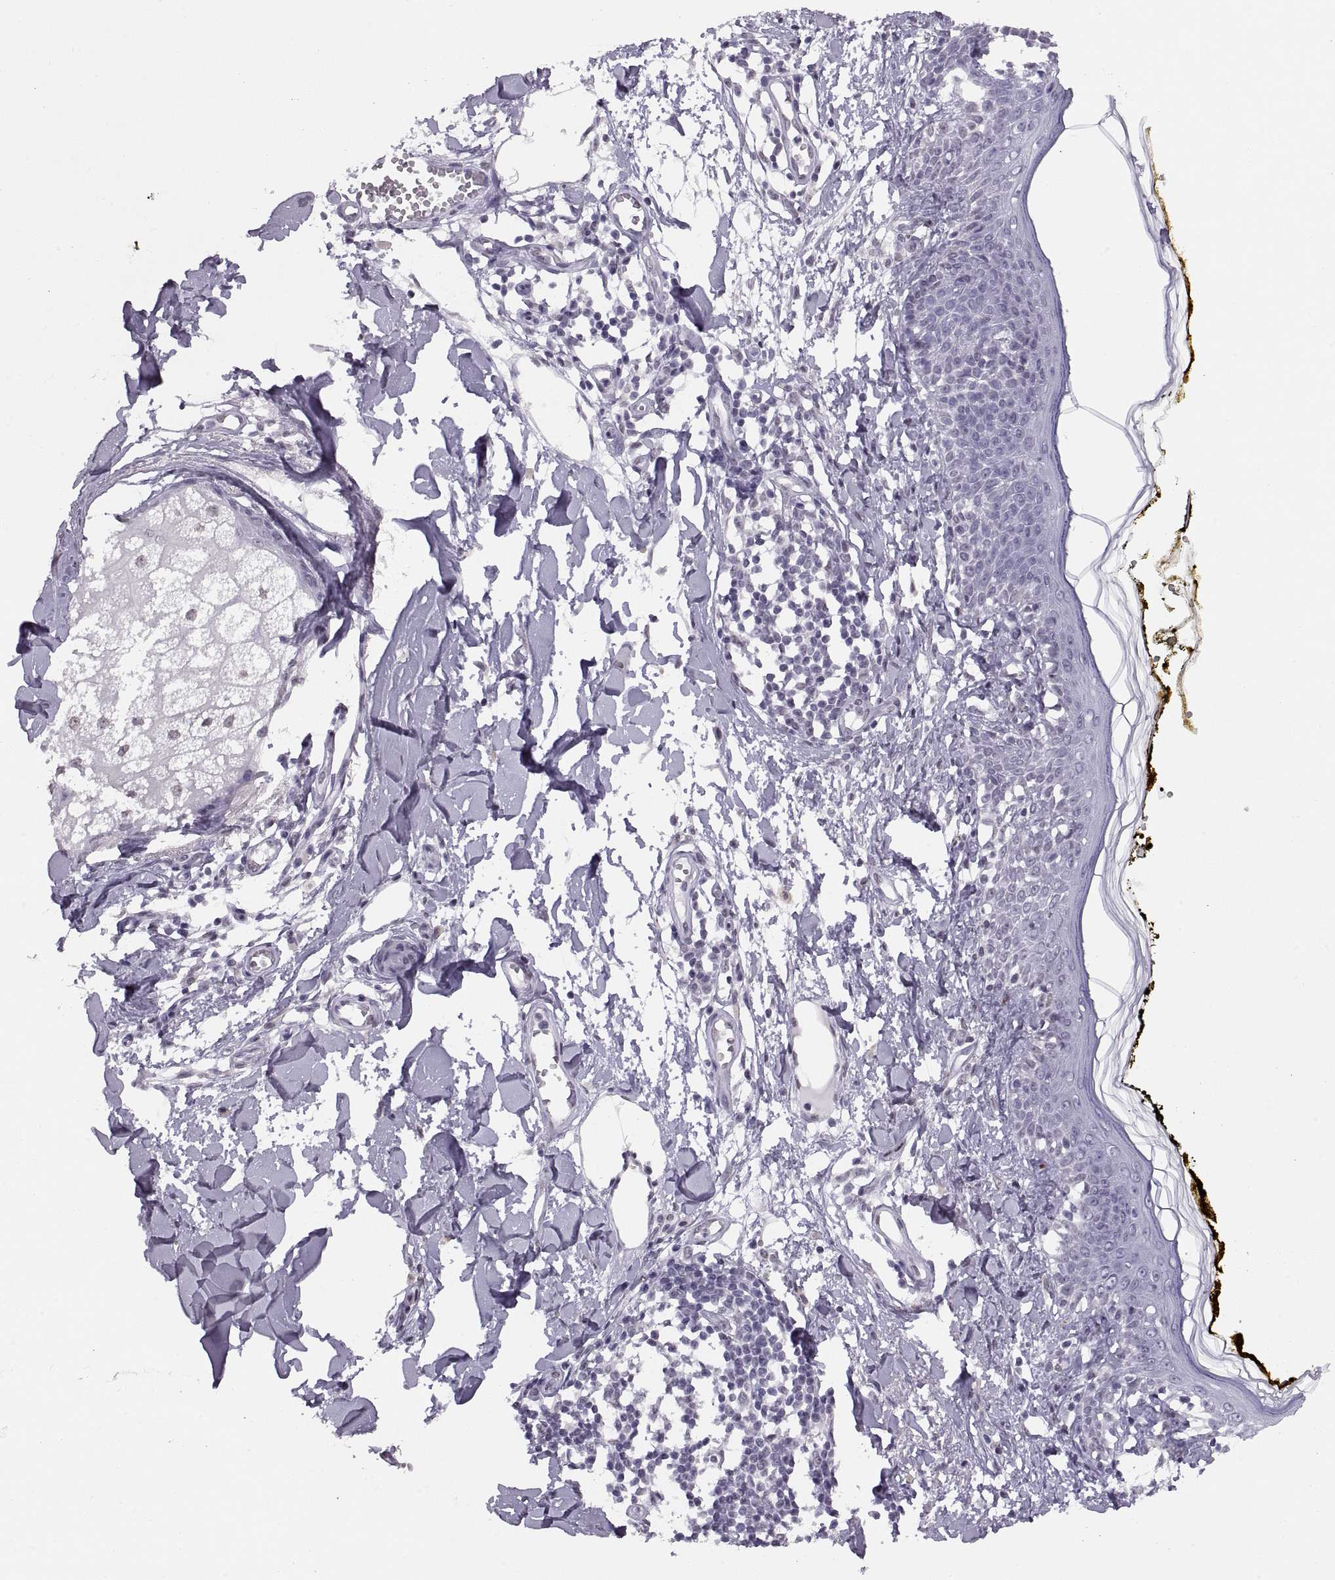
{"staining": {"intensity": "negative", "quantity": "none", "location": "none"}, "tissue": "skin", "cell_type": "Fibroblasts", "image_type": "normal", "snomed": [{"axis": "morphology", "description": "Normal tissue, NOS"}, {"axis": "topography", "description": "Skin"}], "caption": "This is a photomicrograph of immunohistochemistry staining of normal skin, which shows no expression in fibroblasts.", "gene": "CARTPT", "patient": {"sex": "male", "age": 76}}